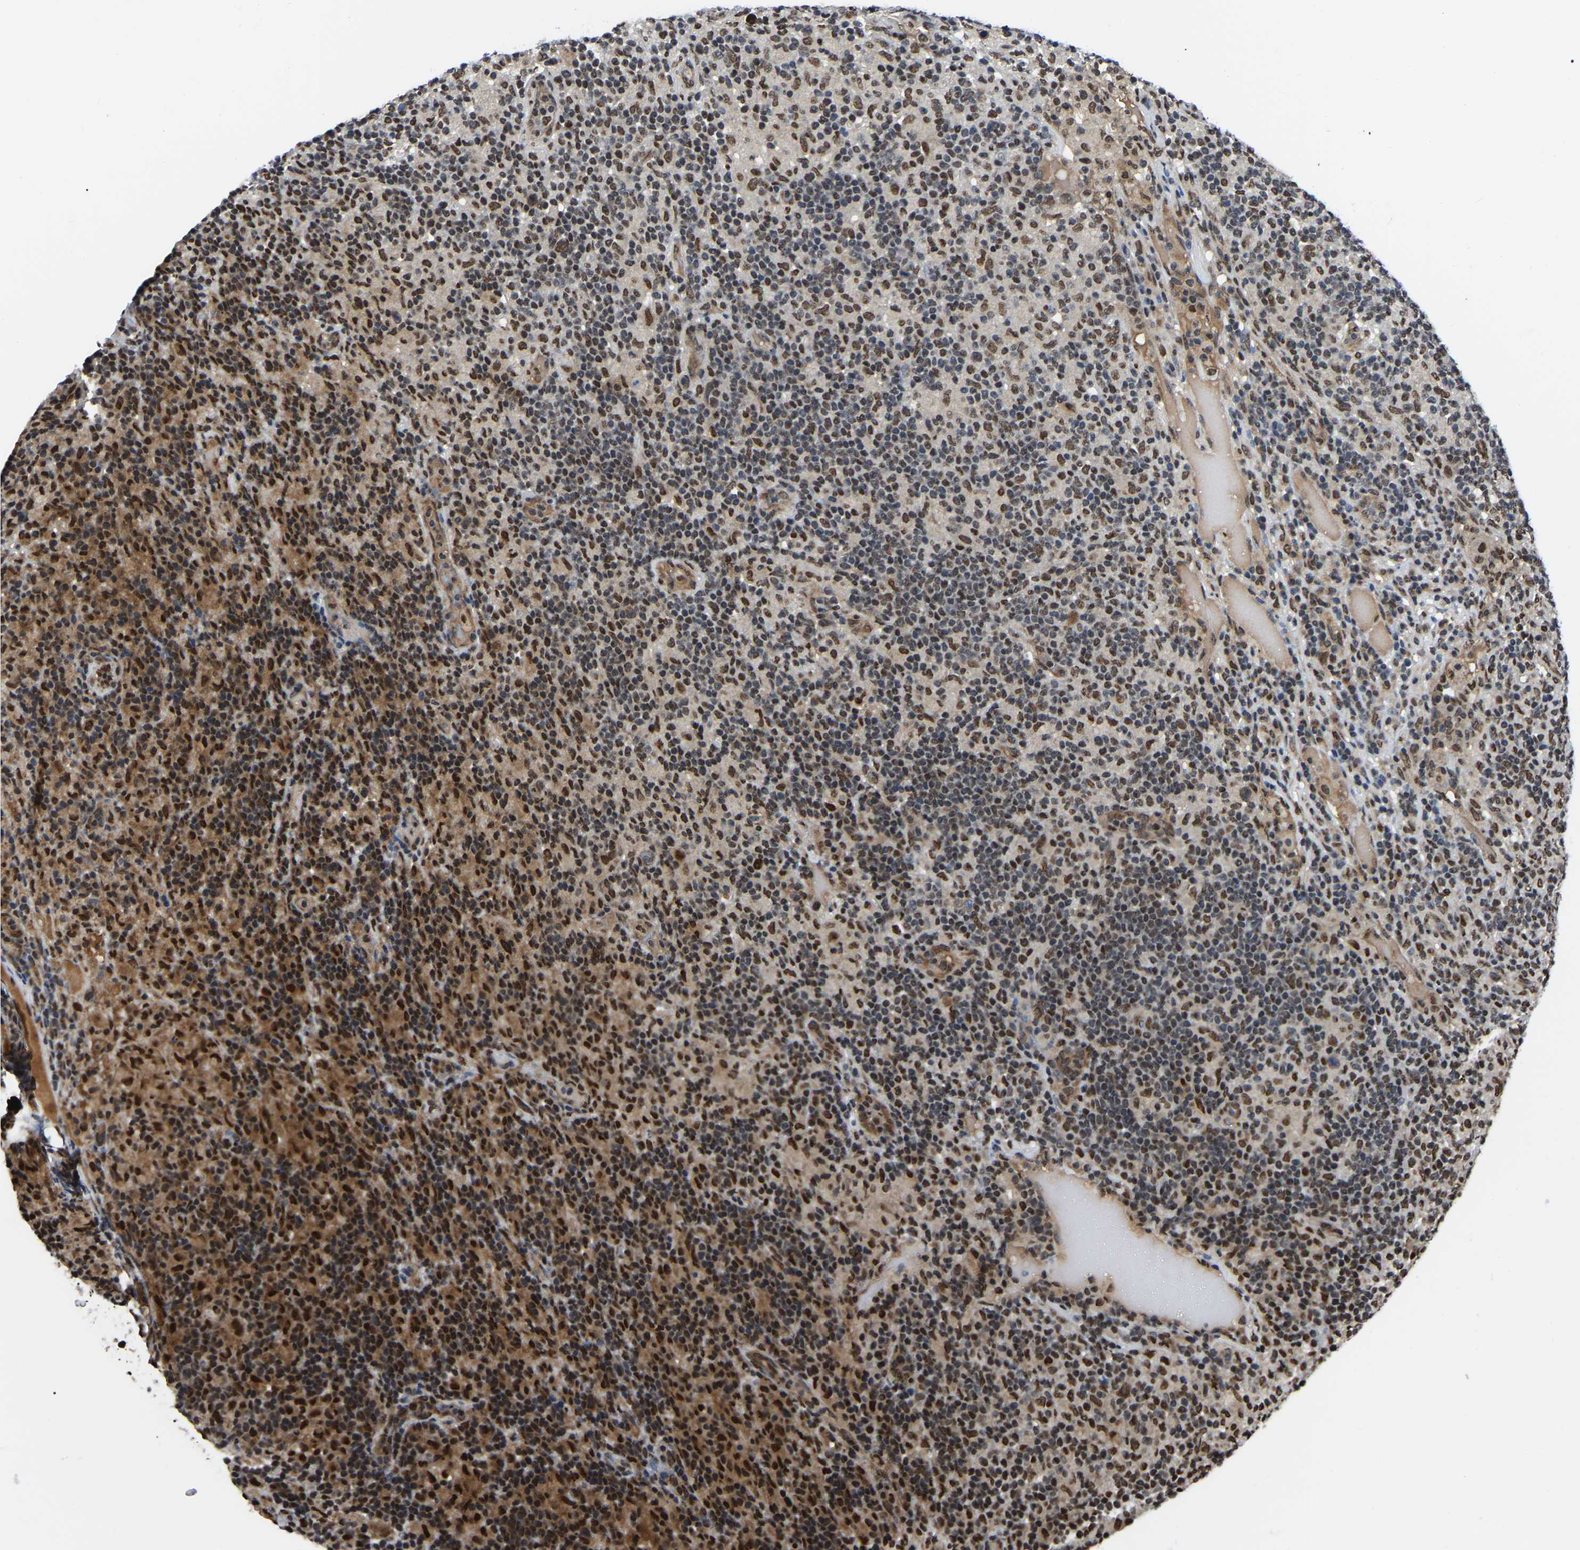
{"staining": {"intensity": "moderate", "quantity": ">75%", "location": "nuclear"}, "tissue": "lymphoma", "cell_type": "Tumor cells", "image_type": "cancer", "snomed": [{"axis": "morphology", "description": "Hodgkin's disease, NOS"}, {"axis": "topography", "description": "Lymph node"}], "caption": "An image of Hodgkin's disease stained for a protein displays moderate nuclear brown staining in tumor cells. (Stains: DAB (3,3'-diaminobenzidine) in brown, nuclei in blue, Microscopy: brightfield microscopy at high magnification).", "gene": "TRIM35", "patient": {"sex": "male", "age": 70}}